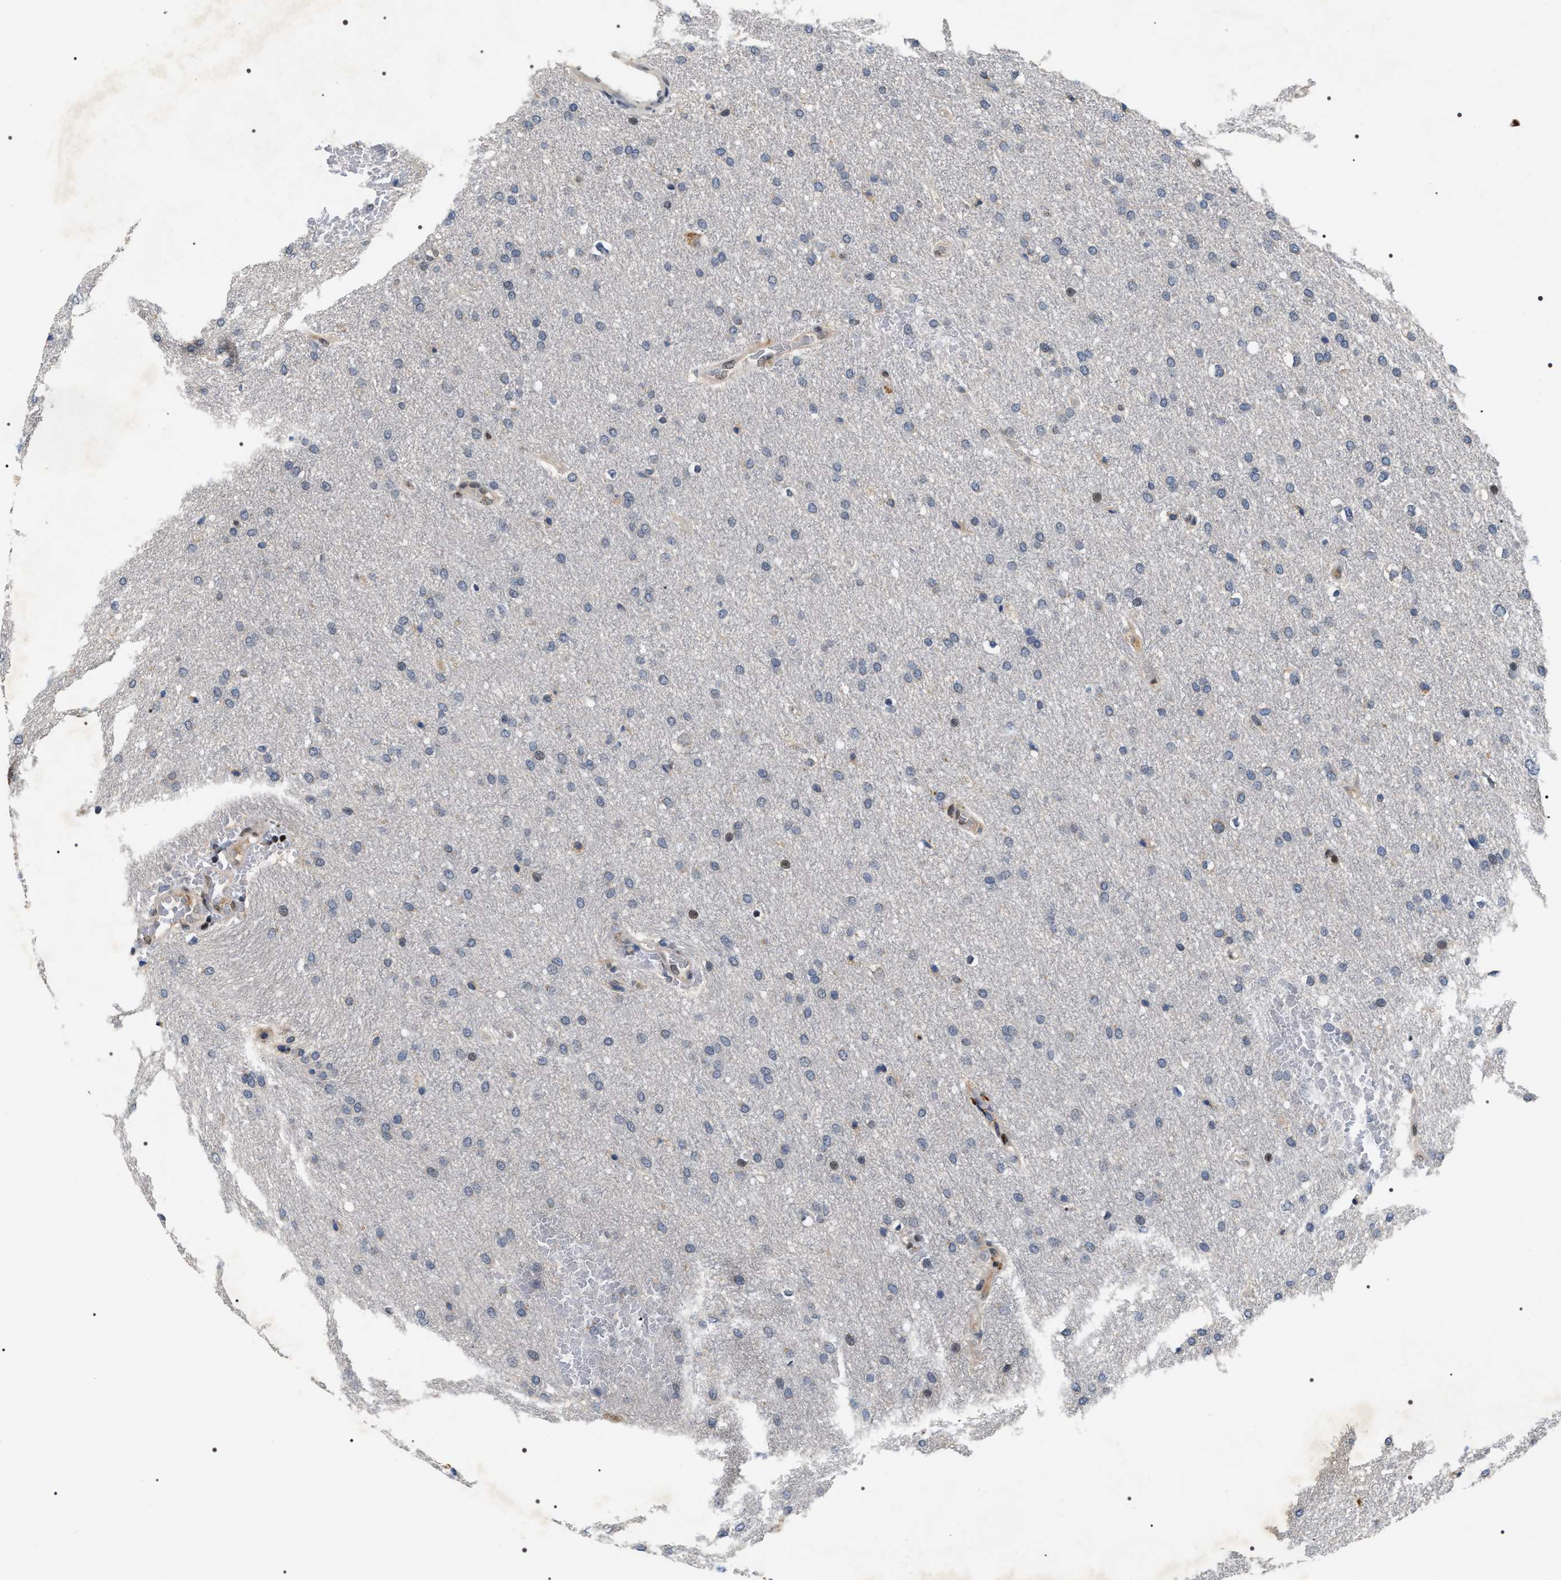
{"staining": {"intensity": "weak", "quantity": "<25%", "location": "nuclear"}, "tissue": "glioma", "cell_type": "Tumor cells", "image_type": "cancer", "snomed": [{"axis": "morphology", "description": "Glioma, malignant, Low grade"}, {"axis": "topography", "description": "Brain"}], "caption": "The immunohistochemistry (IHC) micrograph has no significant expression in tumor cells of low-grade glioma (malignant) tissue.", "gene": "C7orf25", "patient": {"sex": "female", "age": 37}}